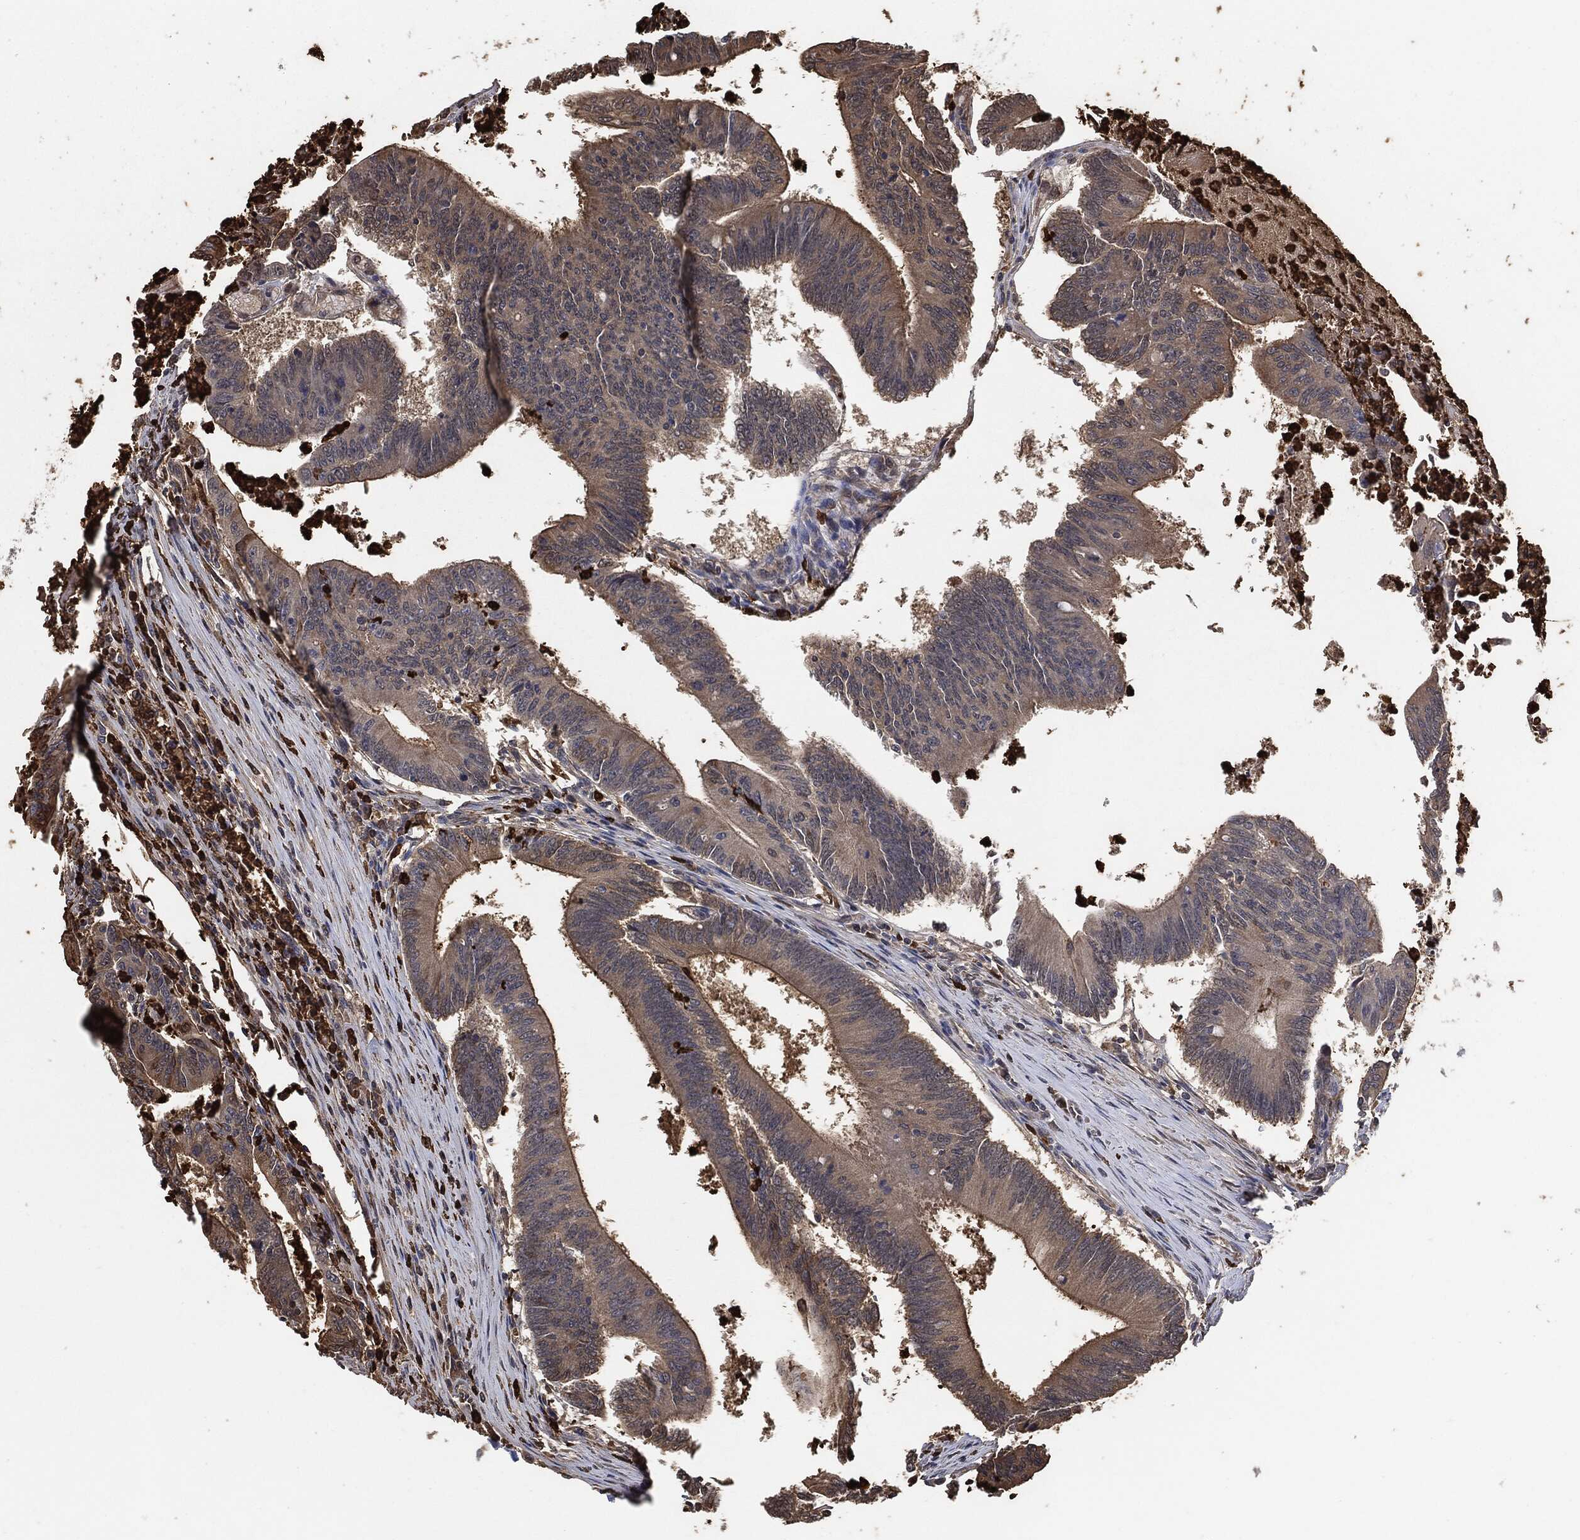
{"staining": {"intensity": "weak", "quantity": "25%-75%", "location": "cytoplasmic/membranous"}, "tissue": "colorectal cancer", "cell_type": "Tumor cells", "image_type": "cancer", "snomed": [{"axis": "morphology", "description": "Adenocarcinoma, NOS"}, {"axis": "topography", "description": "Colon"}], "caption": "Weak cytoplasmic/membranous expression for a protein is appreciated in approximately 25%-75% of tumor cells of colorectal adenocarcinoma using immunohistochemistry.", "gene": "S100A9", "patient": {"sex": "female", "age": 70}}